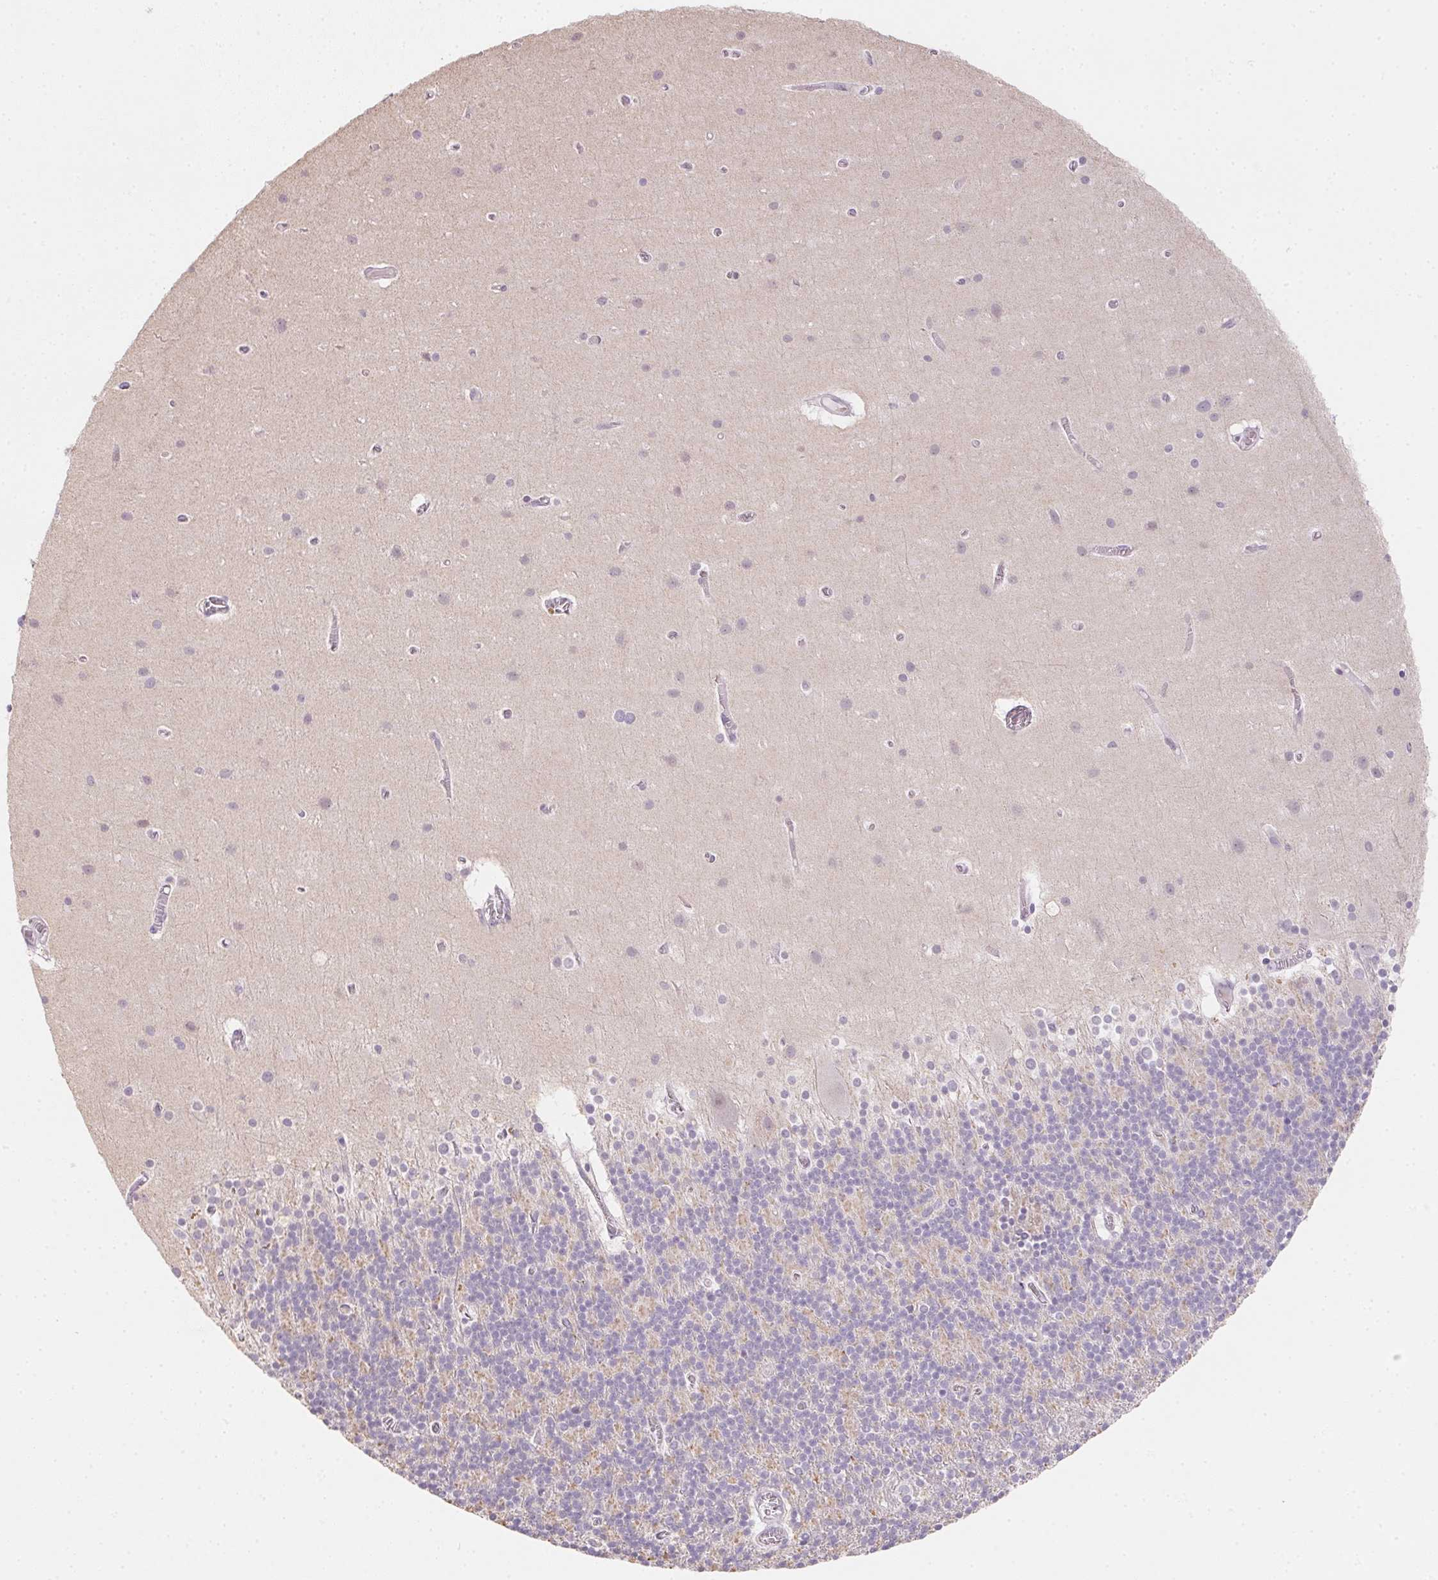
{"staining": {"intensity": "negative", "quantity": "none", "location": "none"}, "tissue": "cerebellum", "cell_type": "Cells in granular layer", "image_type": "normal", "snomed": [{"axis": "morphology", "description": "Normal tissue, NOS"}, {"axis": "topography", "description": "Cerebellum"}], "caption": "This is an IHC histopathology image of benign human cerebellum. There is no expression in cells in granular layer.", "gene": "SLC6A18", "patient": {"sex": "male", "age": 70}}